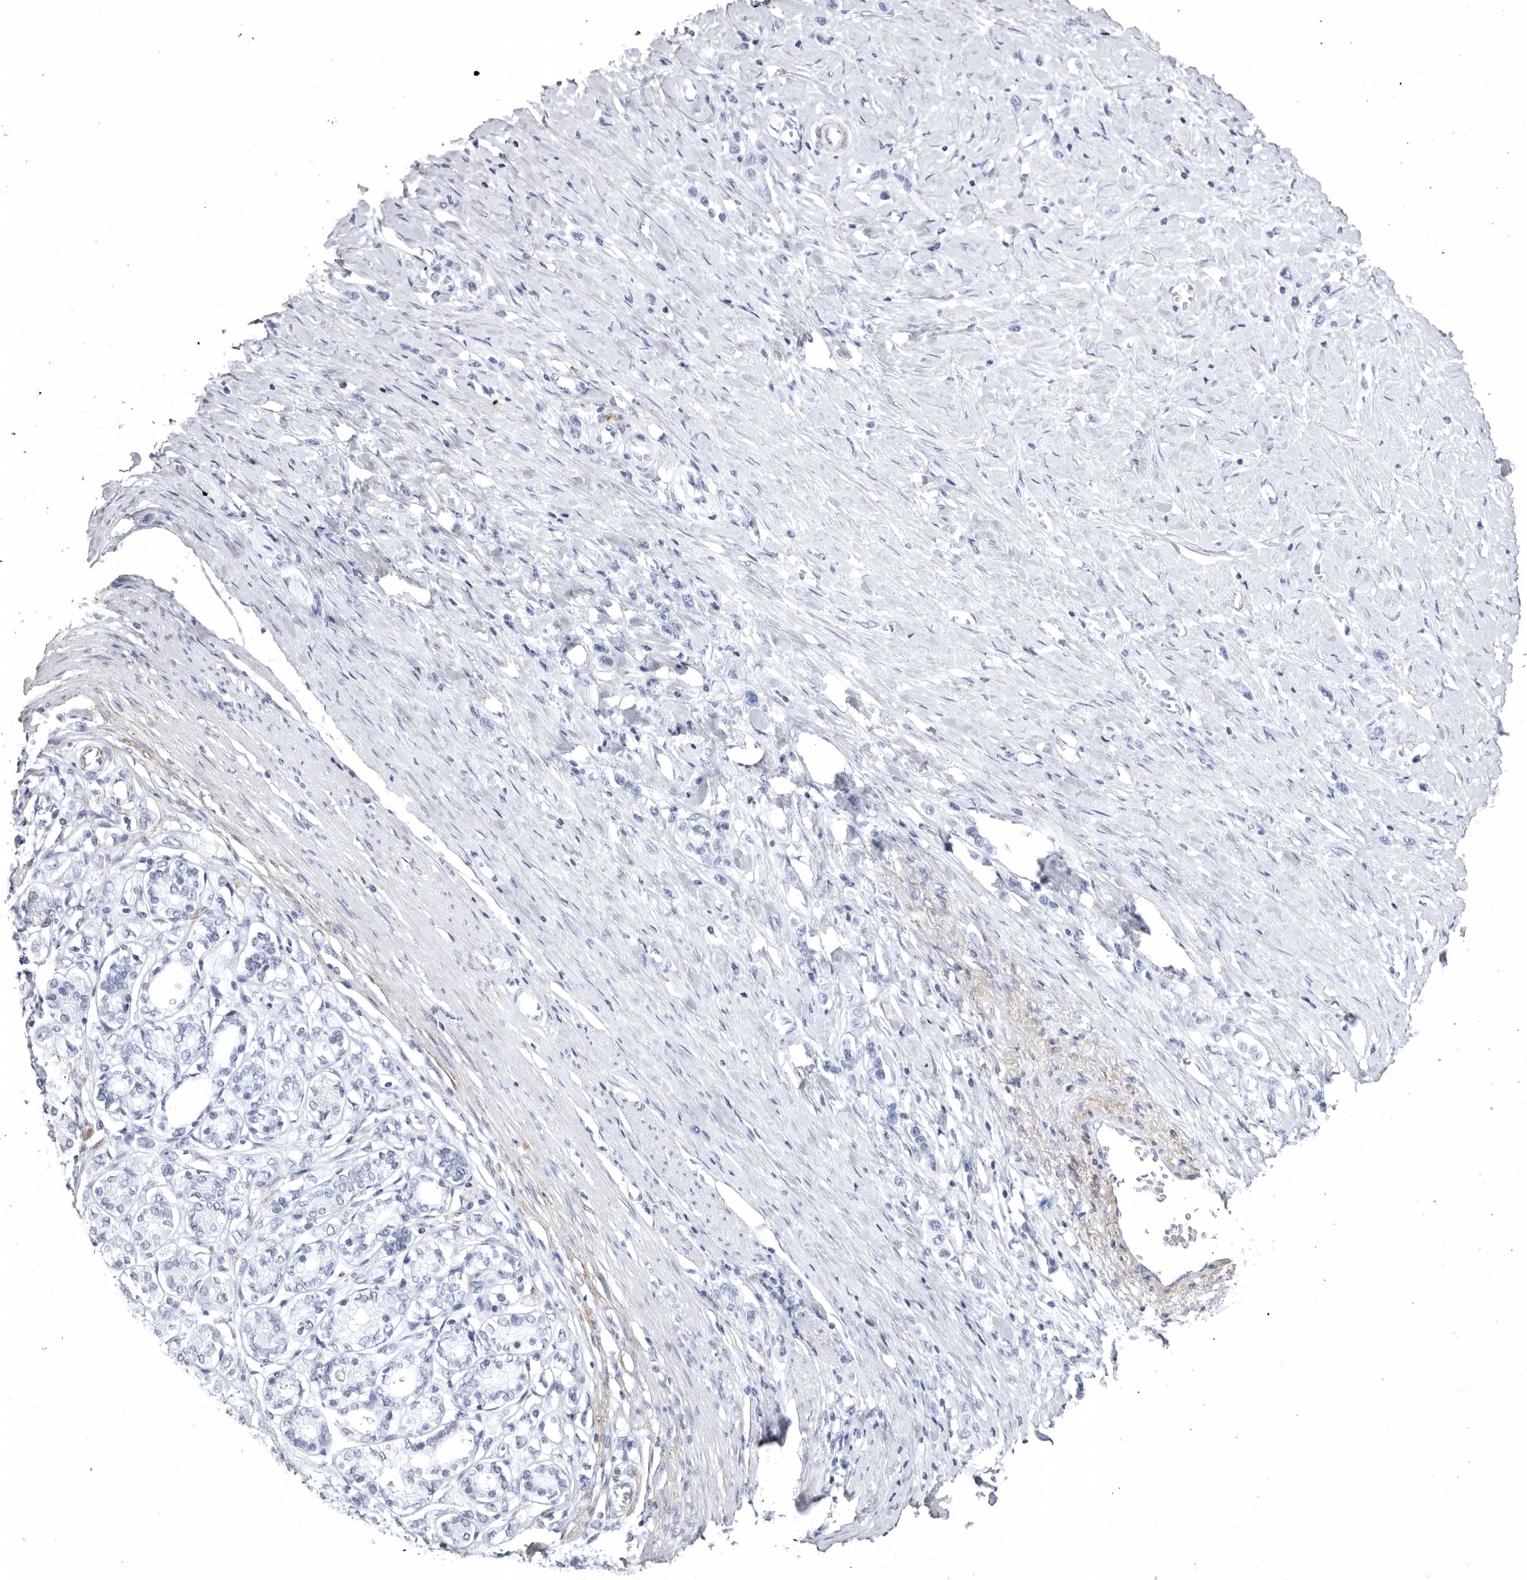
{"staining": {"intensity": "negative", "quantity": "none", "location": "none"}, "tissue": "stomach cancer", "cell_type": "Tumor cells", "image_type": "cancer", "snomed": [{"axis": "morphology", "description": "Adenocarcinoma, NOS"}, {"axis": "topography", "description": "Stomach"}], "caption": "A photomicrograph of human stomach adenocarcinoma is negative for staining in tumor cells. The staining was performed using DAB to visualize the protein expression in brown, while the nuclei were stained in blue with hematoxylin (Magnification: 20x).", "gene": "COL26A1", "patient": {"sex": "female", "age": 65}}